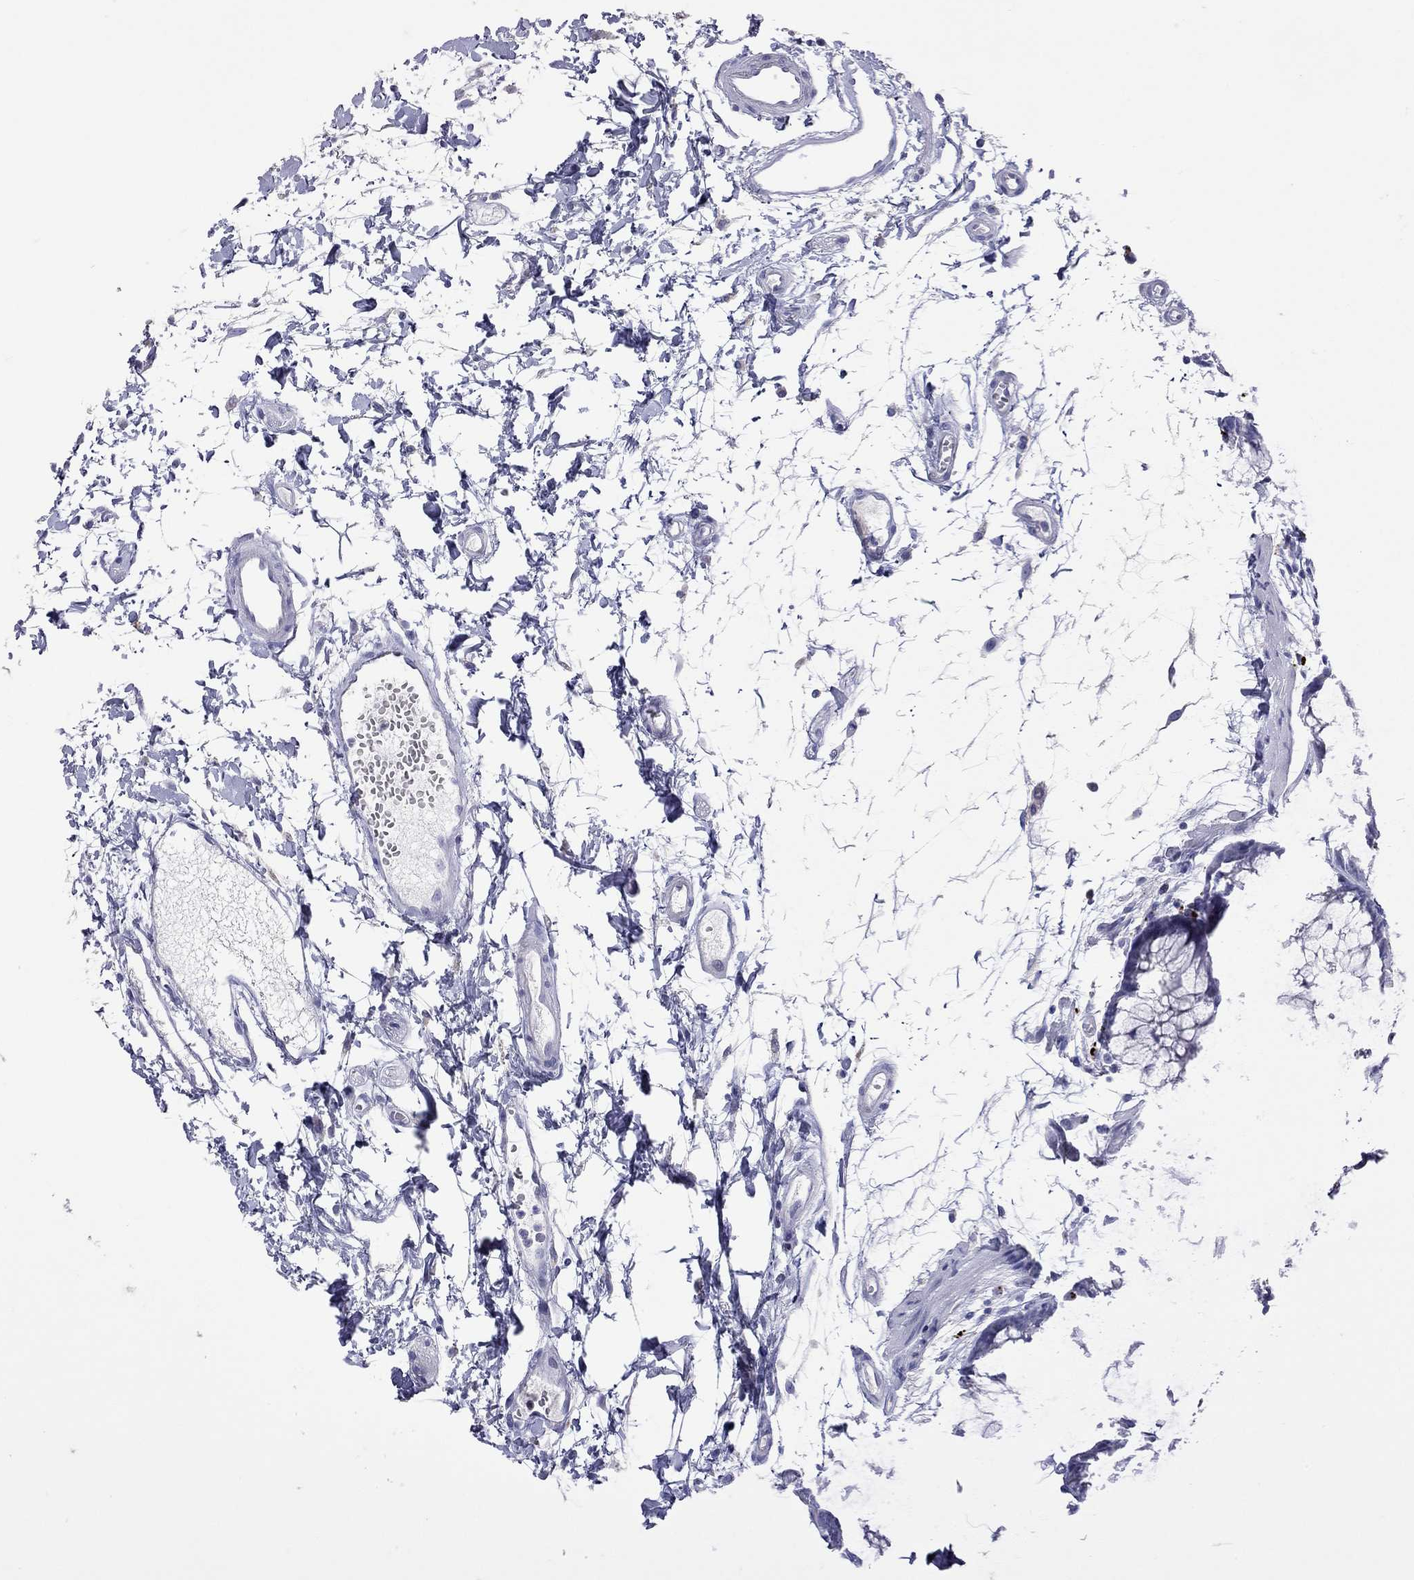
{"staining": {"intensity": "negative", "quantity": "none", "location": "none"}, "tissue": "colon", "cell_type": "Endothelial cells", "image_type": "normal", "snomed": [{"axis": "morphology", "description": "Normal tissue, NOS"}, {"axis": "morphology", "description": "Adenocarcinoma, NOS"}, {"axis": "topography", "description": "Colon"}], "caption": "Endothelial cells are negative for protein expression in unremarkable human colon. The staining is performed using DAB brown chromogen with nuclei counter-stained in using hematoxylin.", "gene": "SLAMF1", "patient": {"sex": "male", "age": 65}}